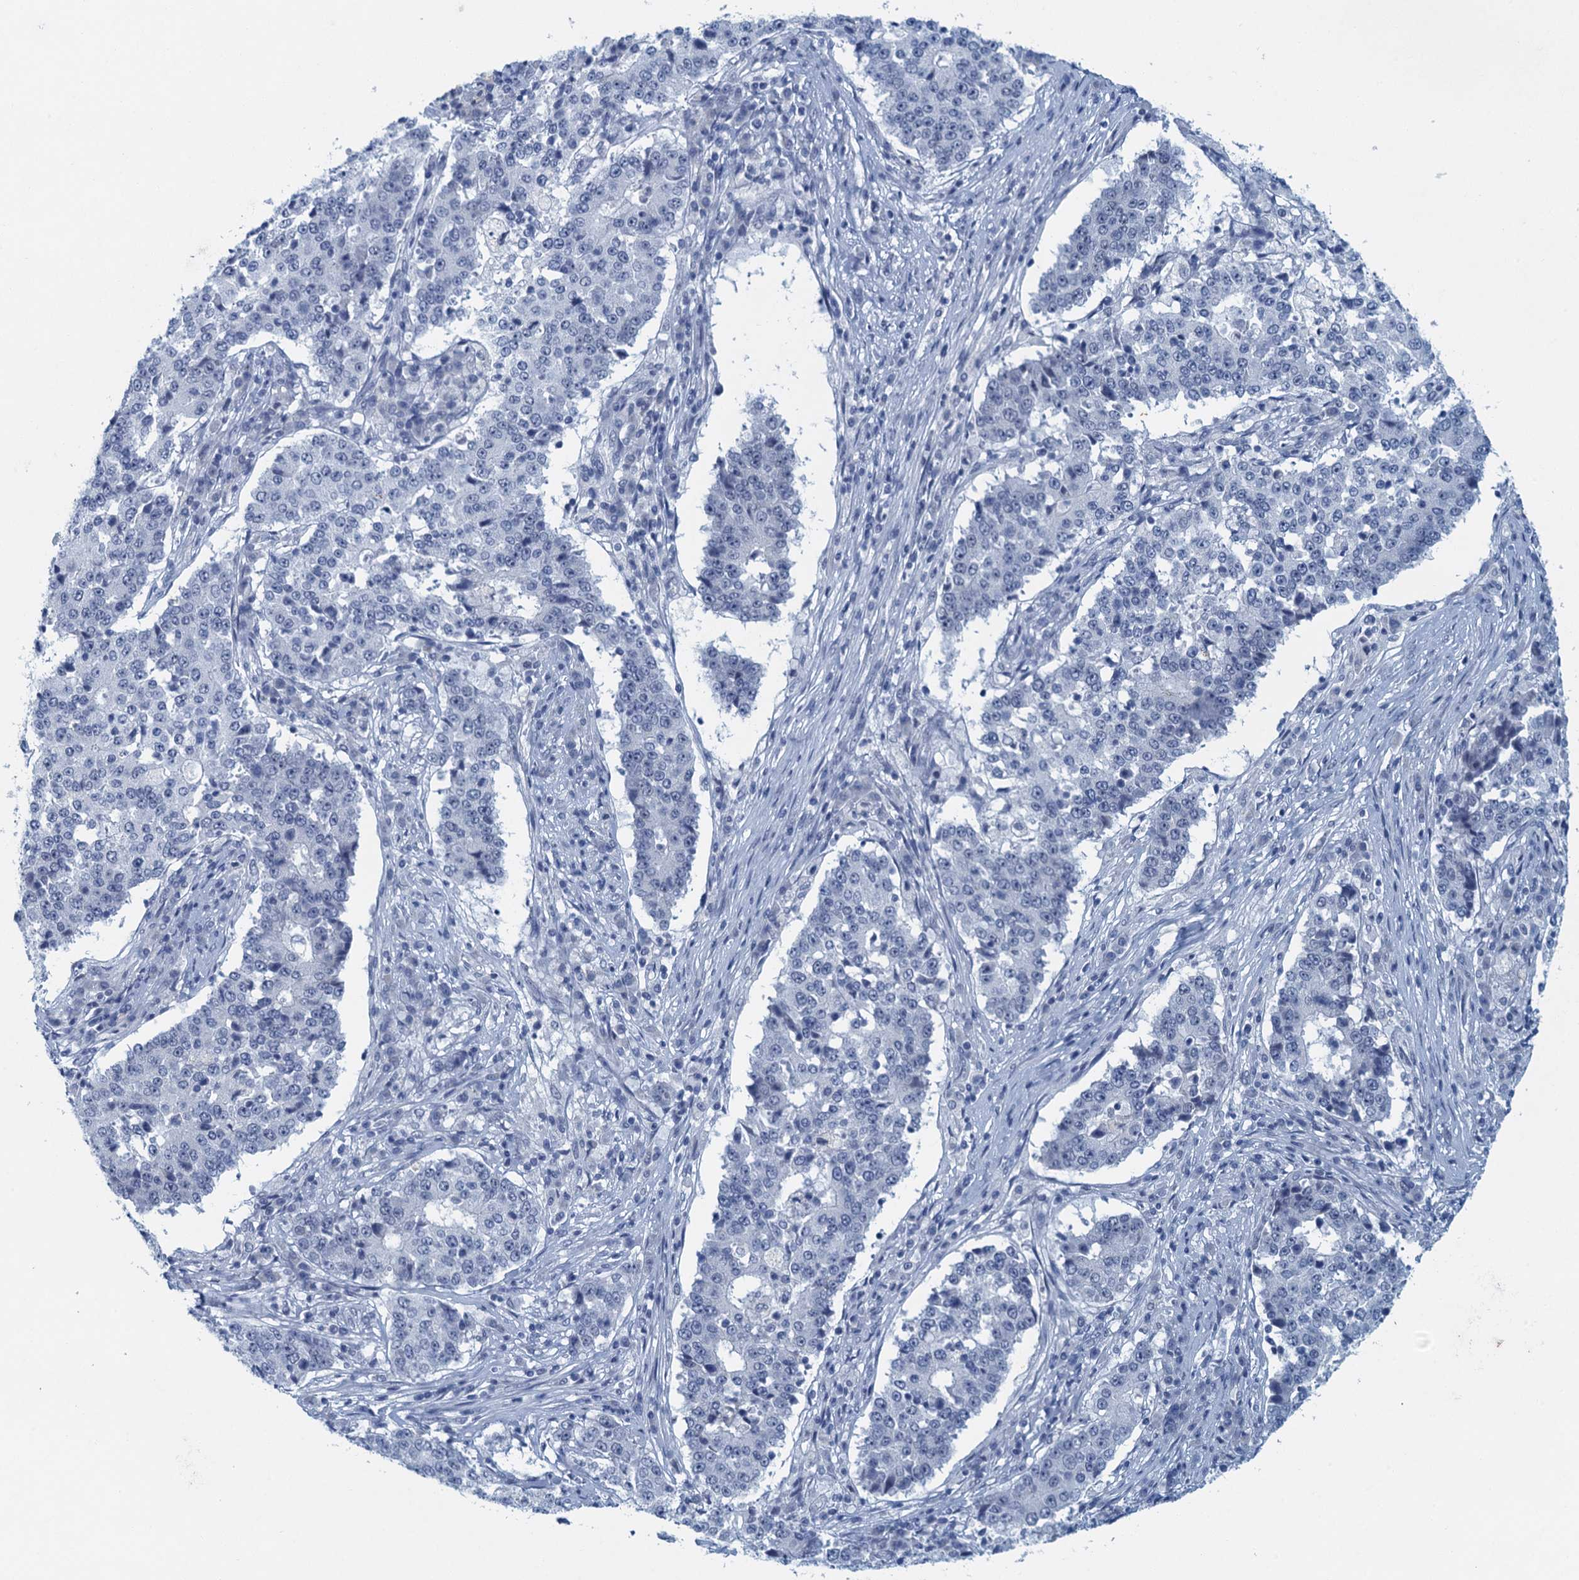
{"staining": {"intensity": "negative", "quantity": "none", "location": "none"}, "tissue": "stomach cancer", "cell_type": "Tumor cells", "image_type": "cancer", "snomed": [{"axis": "morphology", "description": "Adenocarcinoma, NOS"}, {"axis": "topography", "description": "Stomach"}], "caption": "Photomicrograph shows no protein positivity in tumor cells of stomach cancer (adenocarcinoma) tissue. Nuclei are stained in blue.", "gene": "ENSG00000131152", "patient": {"sex": "male", "age": 59}}